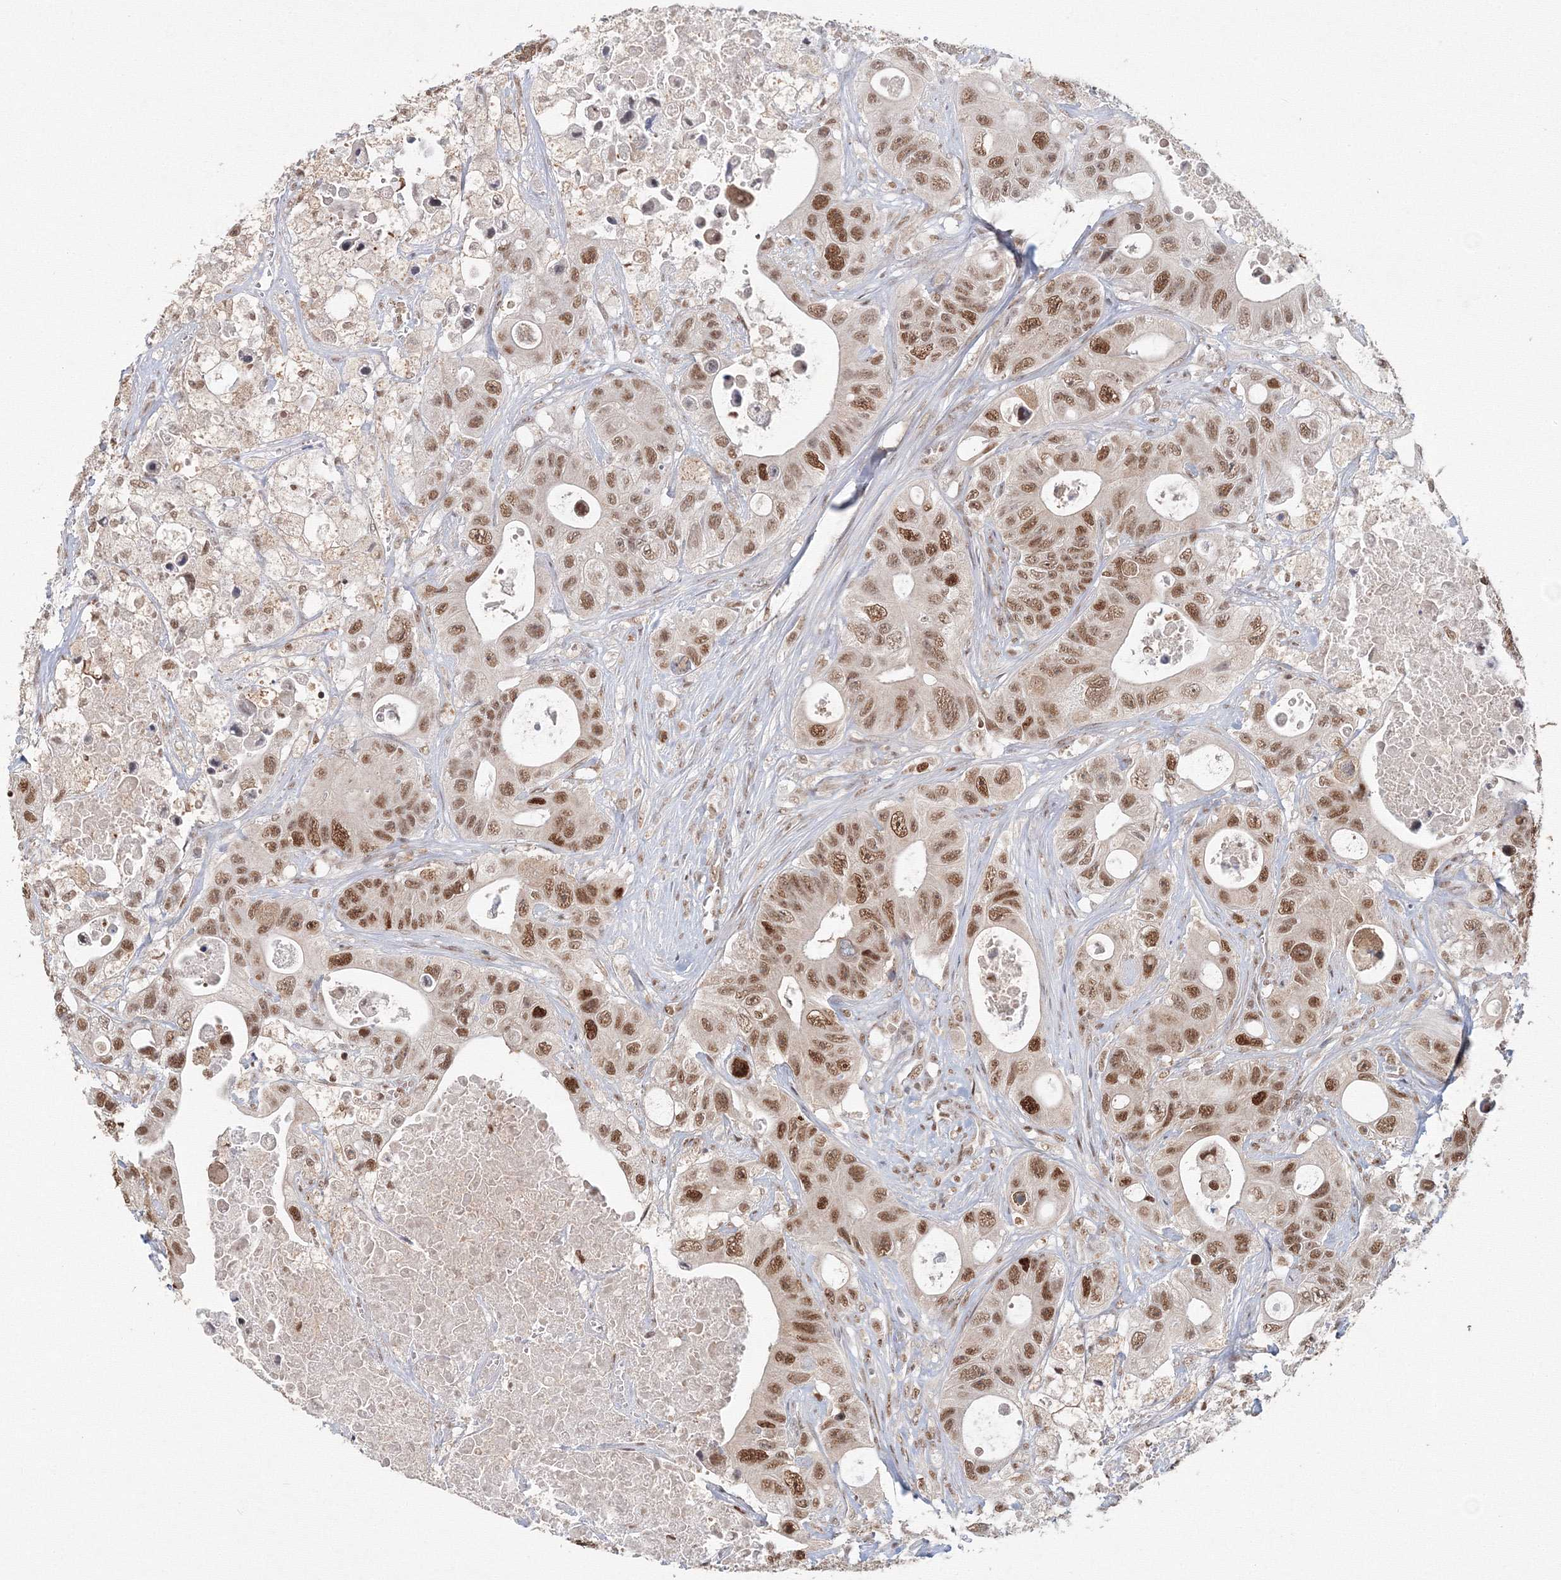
{"staining": {"intensity": "strong", "quantity": ">75%", "location": "nuclear"}, "tissue": "colorectal cancer", "cell_type": "Tumor cells", "image_type": "cancer", "snomed": [{"axis": "morphology", "description": "Adenocarcinoma, NOS"}, {"axis": "topography", "description": "Colon"}], "caption": "Immunohistochemical staining of human colorectal cancer (adenocarcinoma) shows high levels of strong nuclear positivity in about >75% of tumor cells.", "gene": "IWS1", "patient": {"sex": "female", "age": 46}}